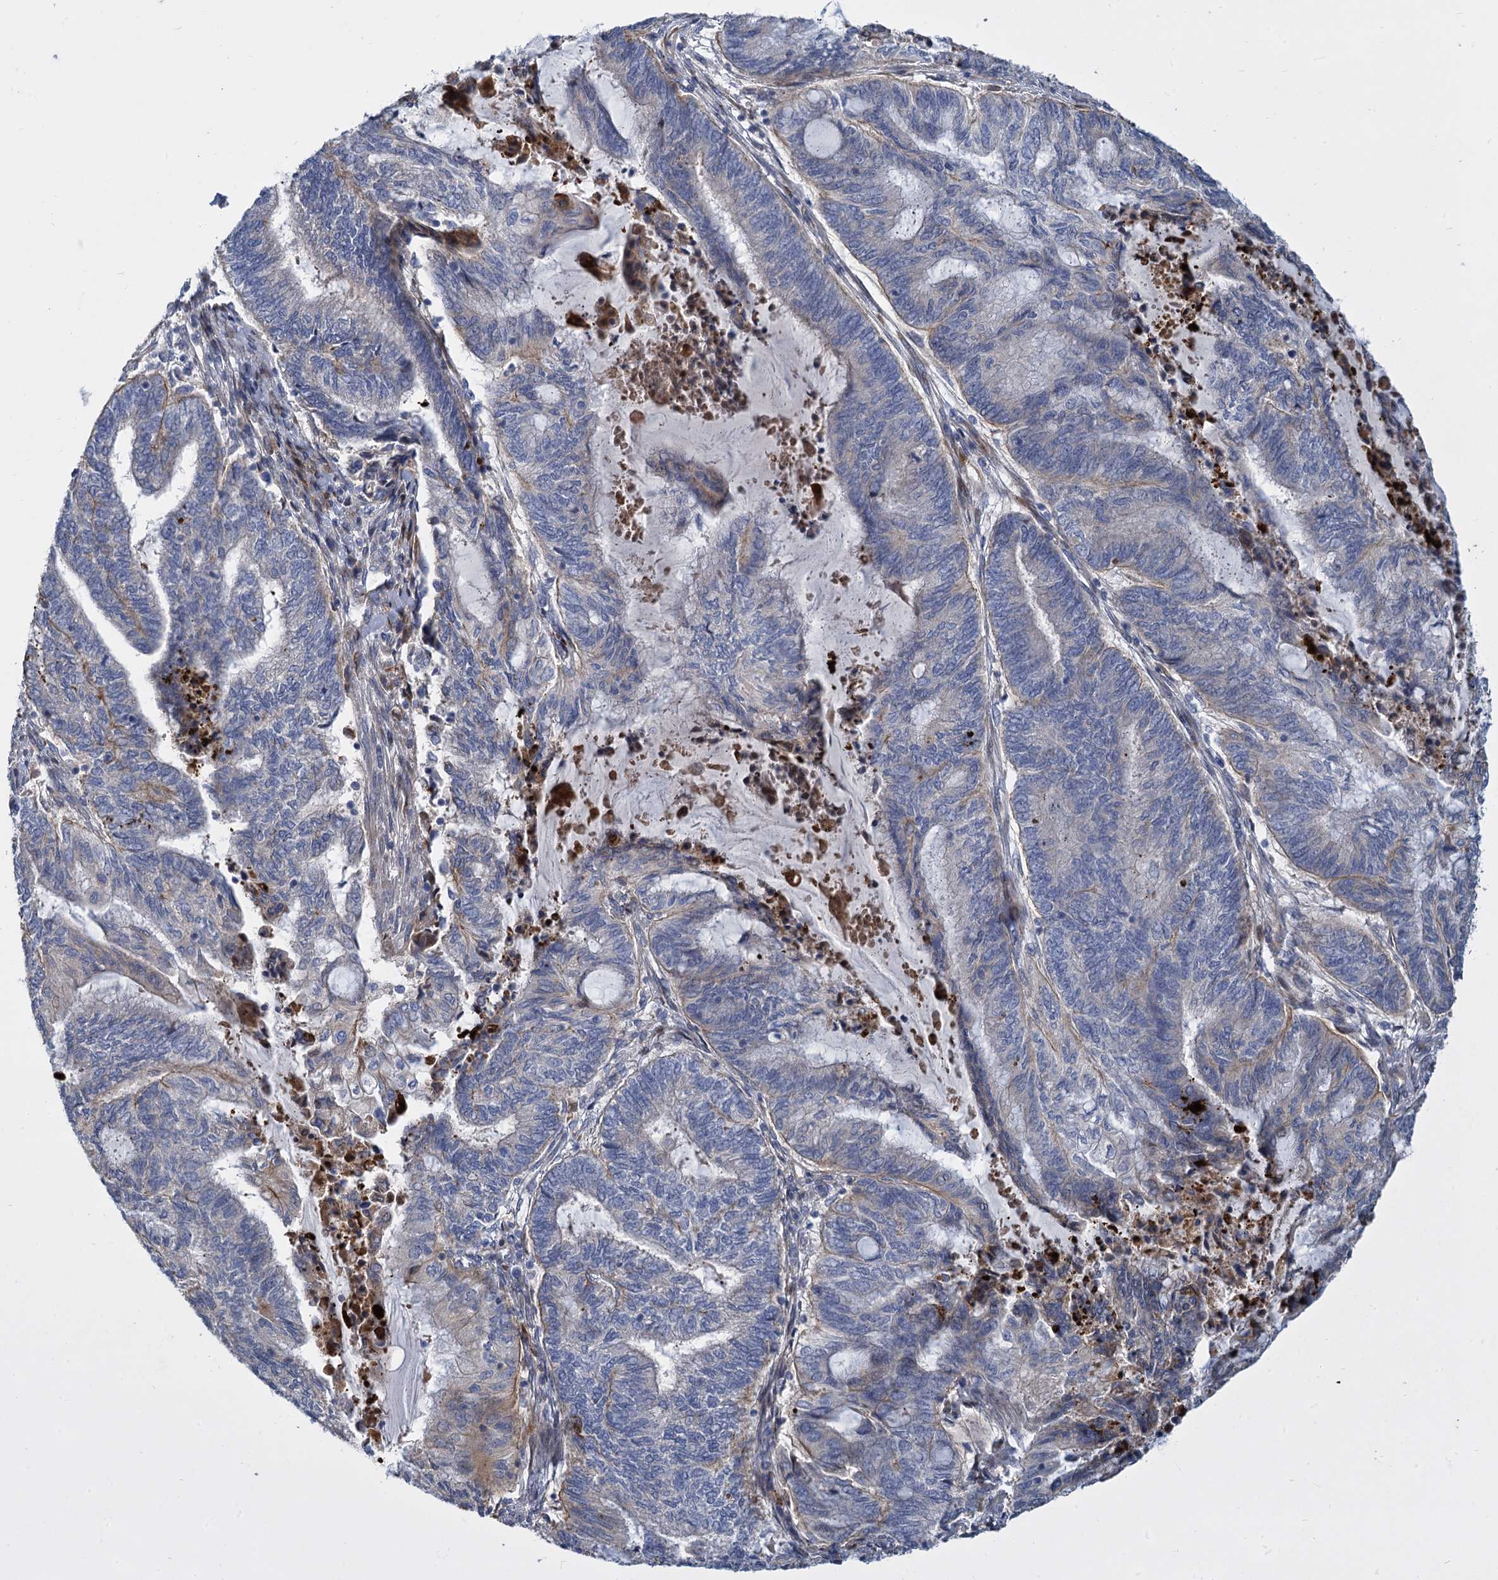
{"staining": {"intensity": "negative", "quantity": "none", "location": "none"}, "tissue": "endometrial cancer", "cell_type": "Tumor cells", "image_type": "cancer", "snomed": [{"axis": "morphology", "description": "Adenocarcinoma, NOS"}, {"axis": "topography", "description": "Uterus"}, {"axis": "topography", "description": "Endometrium"}], "caption": "The immunohistochemistry (IHC) micrograph has no significant staining in tumor cells of endometrial cancer (adenocarcinoma) tissue.", "gene": "TRIM77", "patient": {"sex": "female", "age": 70}}